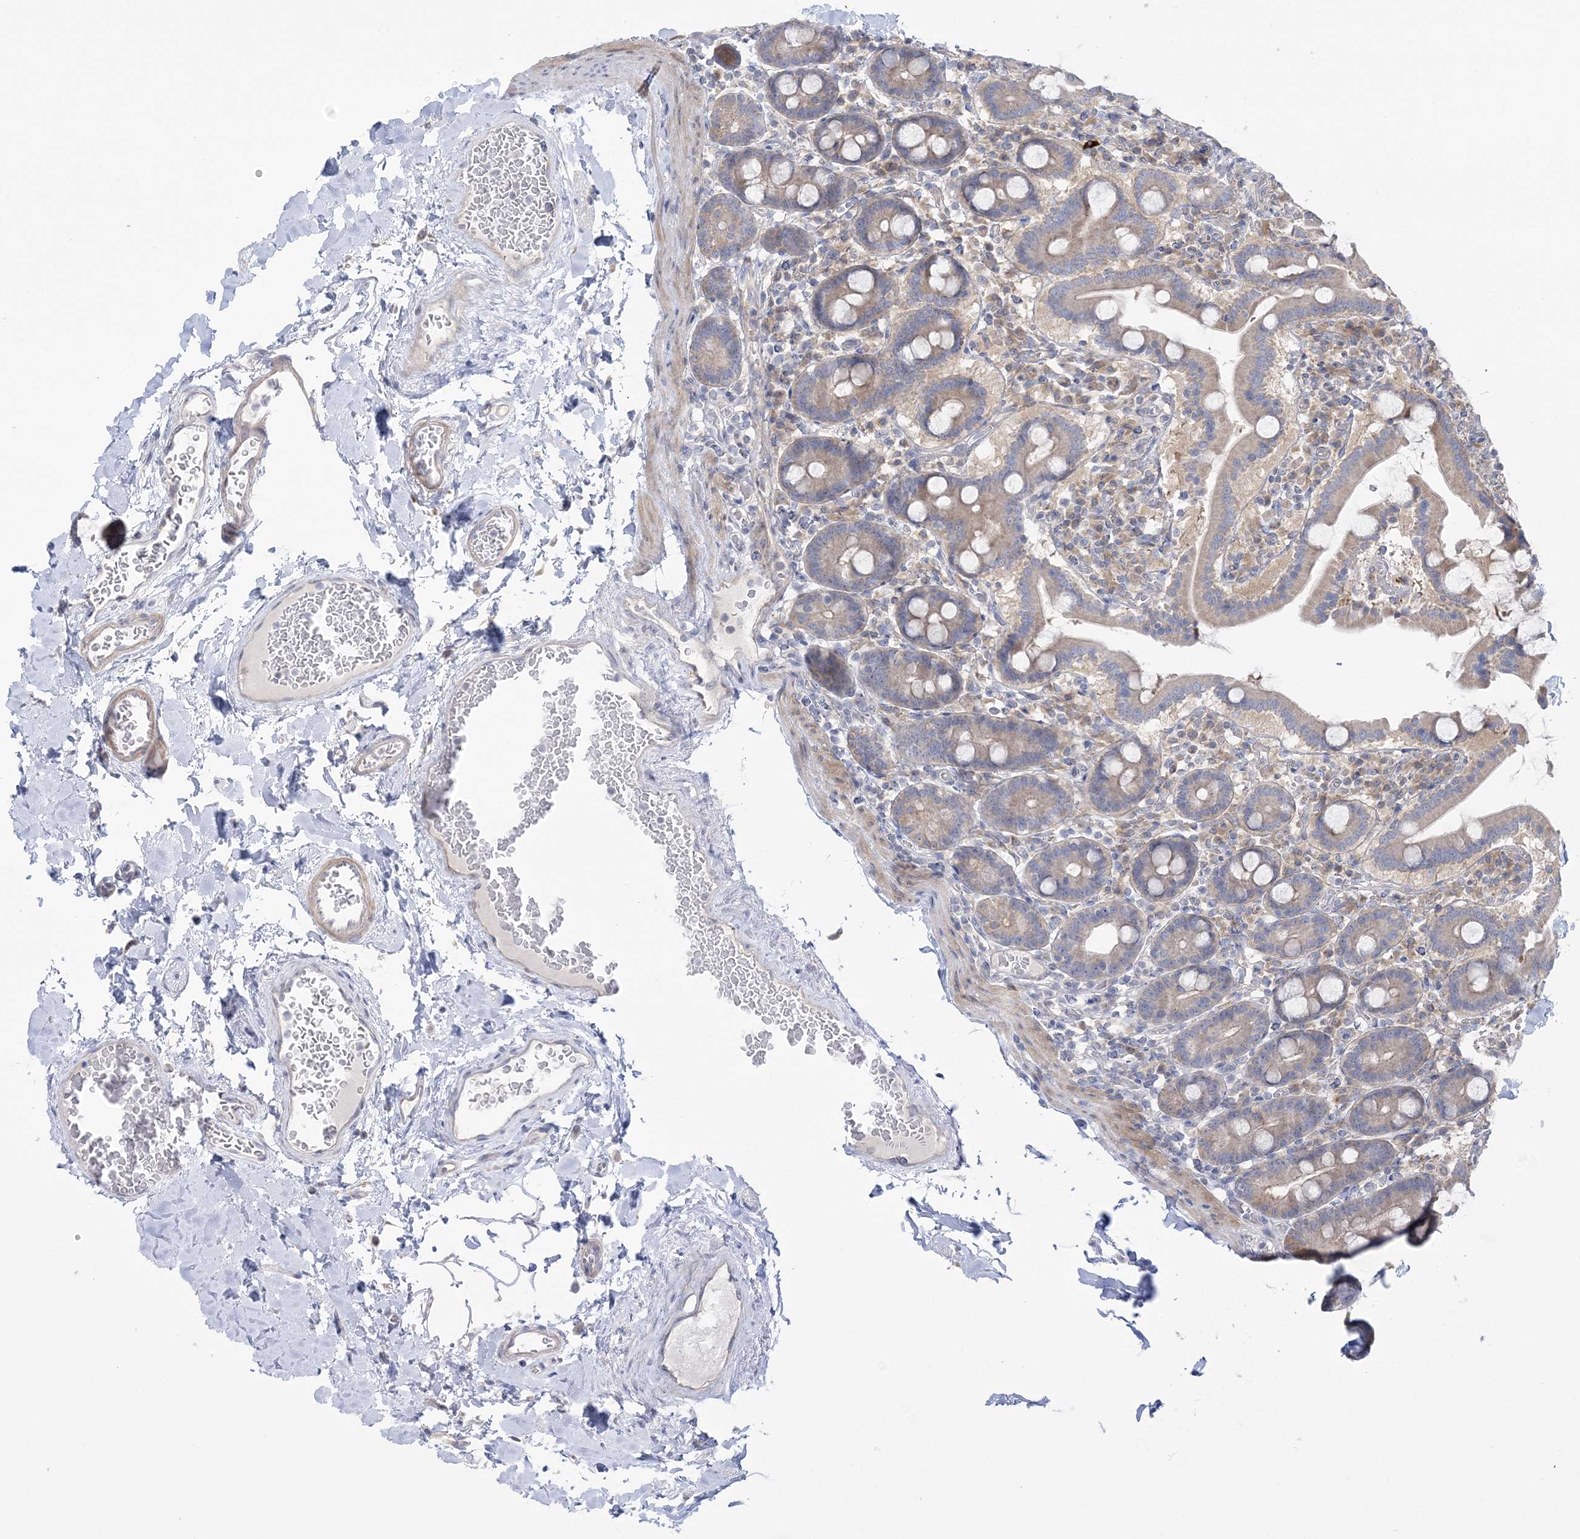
{"staining": {"intensity": "moderate", "quantity": ">75%", "location": "cytoplasmic/membranous"}, "tissue": "duodenum", "cell_type": "Glandular cells", "image_type": "normal", "snomed": [{"axis": "morphology", "description": "Normal tissue, NOS"}, {"axis": "topography", "description": "Duodenum"}], "caption": "A photomicrograph of human duodenum stained for a protein displays moderate cytoplasmic/membranous brown staining in glandular cells.", "gene": "MMADHC", "patient": {"sex": "male", "age": 55}}